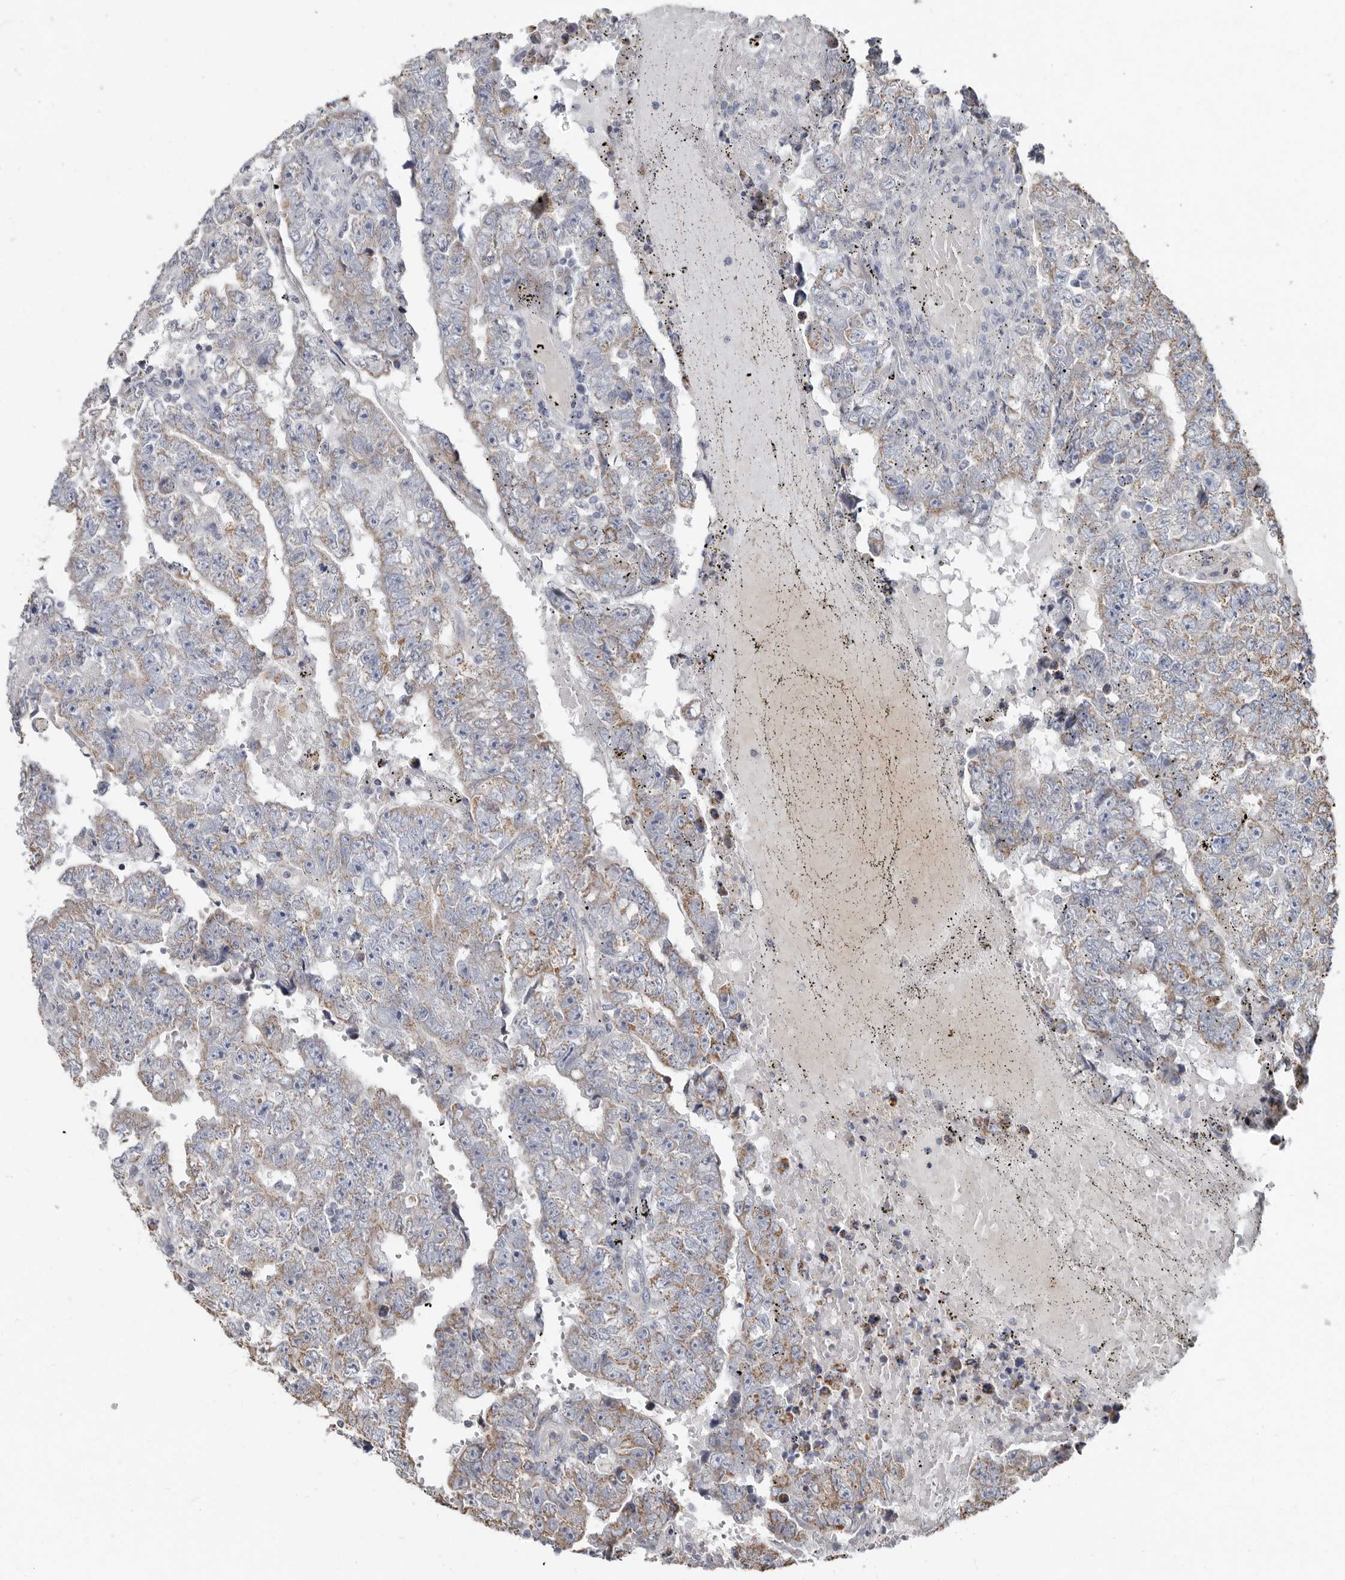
{"staining": {"intensity": "weak", "quantity": "<25%", "location": "cytoplasmic/membranous"}, "tissue": "testis cancer", "cell_type": "Tumor cells", "image_type": "cancer", "snomed": [{"axis": "morphology", "description": "Carcinoma, Embryonal, NOS"}, {"axis": "topography", "description": "Testis"}], "caption": "Tumor cells show no significant protein positivity in testis cancer (embryonal carcinoma).", "gene": "KIF26B", "patient": {"sex": "male", "age": 25}}